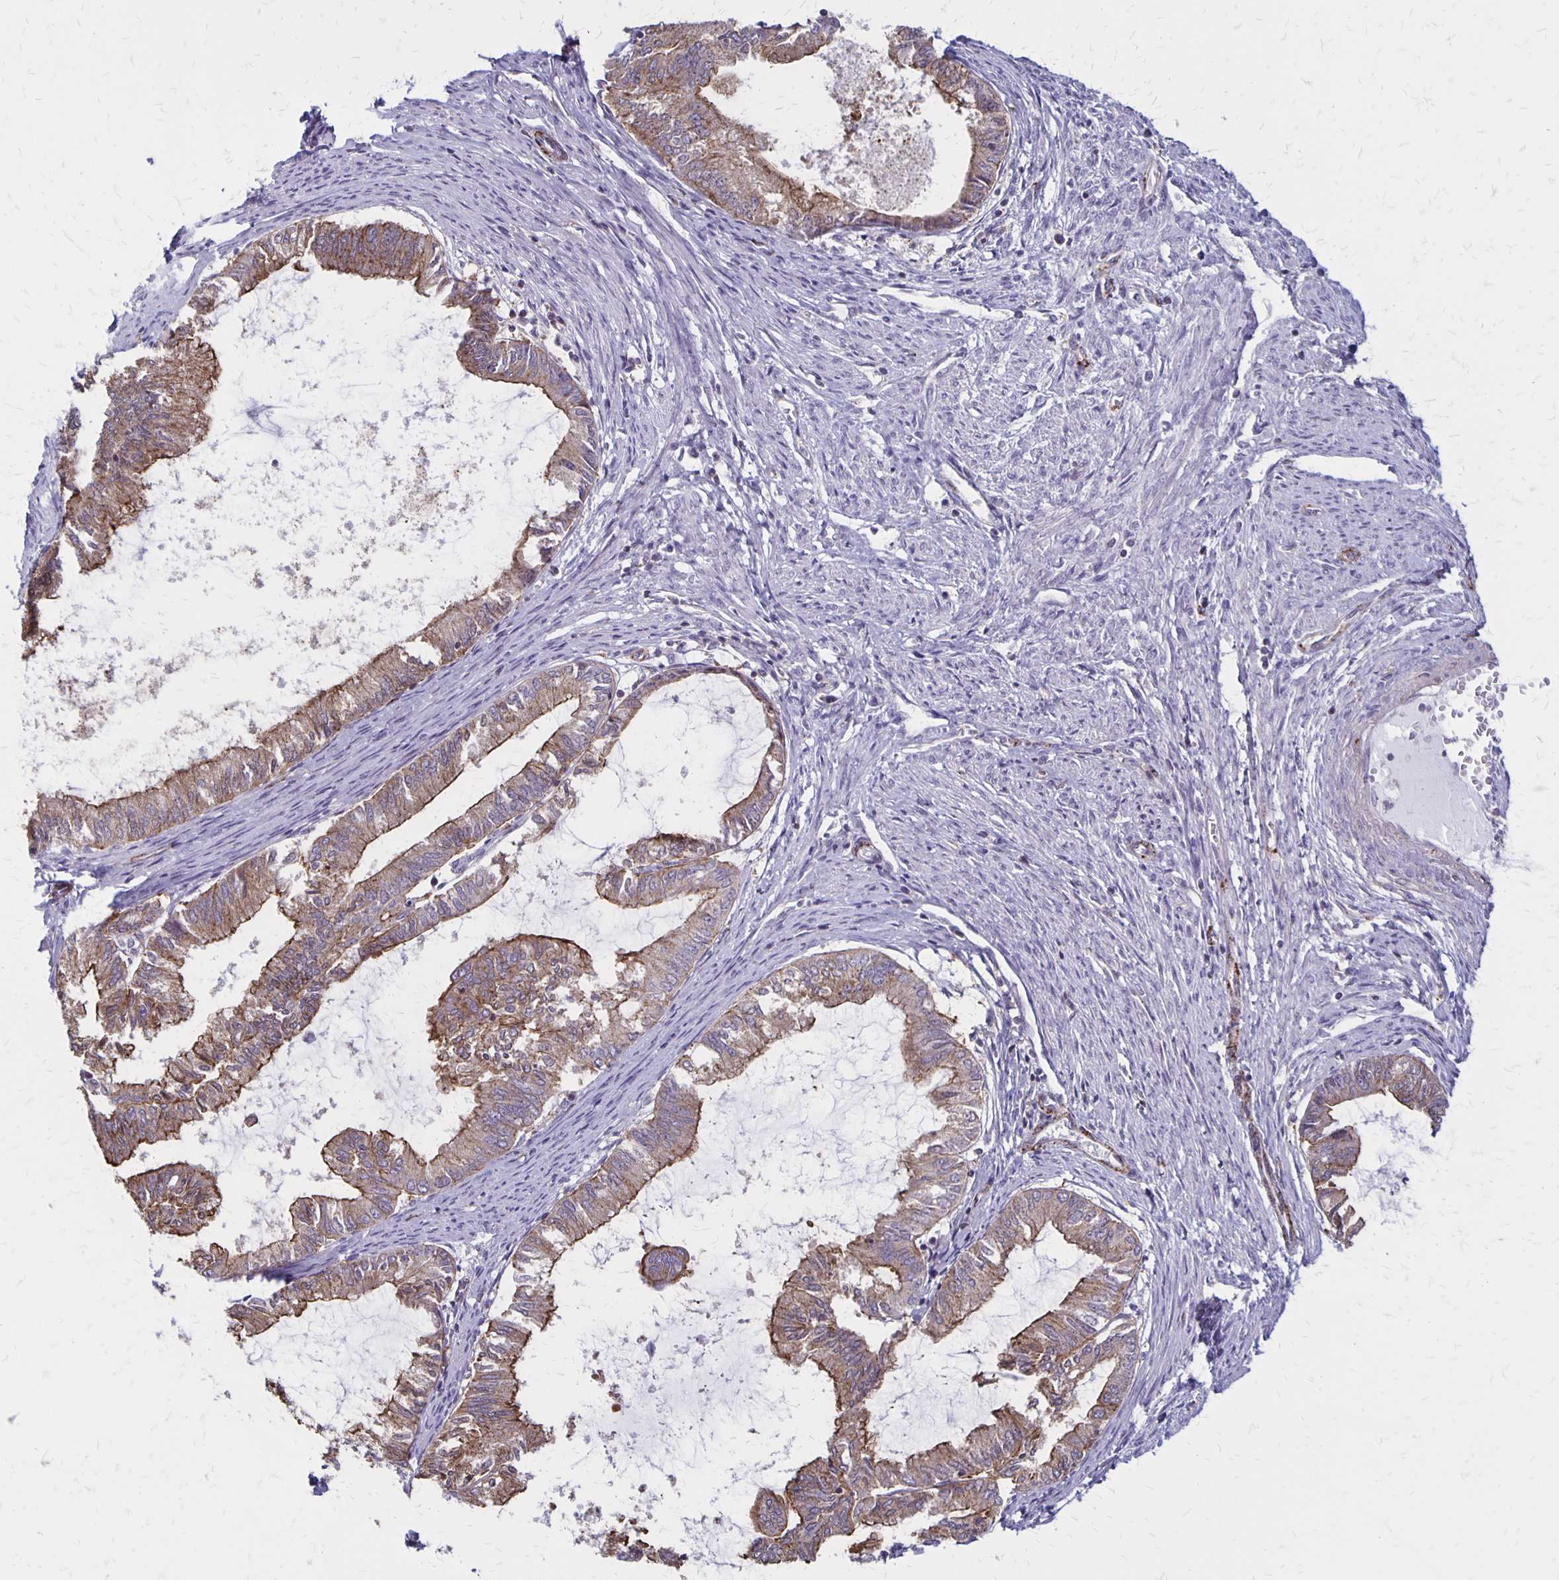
{"staining": {"intensity": "moderate", "quantity": ">75%", "location": "cytoplasmic/membranous"}, "tissue": "endometrial cancer", "cell_type": "Tumor cells", "image_type": "cancer", "snomed": [{"axis": "morphology", "description": "Adenocarcinoma, NOS"}, {"axis": "topography", "description": "Endometrium"}], "caption": "Brown immunohistochemical staining in endometrial cancer (adenocarcinoma) demonstrates moderate cytoplasmic/membranous staining in about >75% of tumor cells. Nuclei are stained in blue.", "gene": "SEPTIN5", "patient": {"sex": "female", "age": 86}}